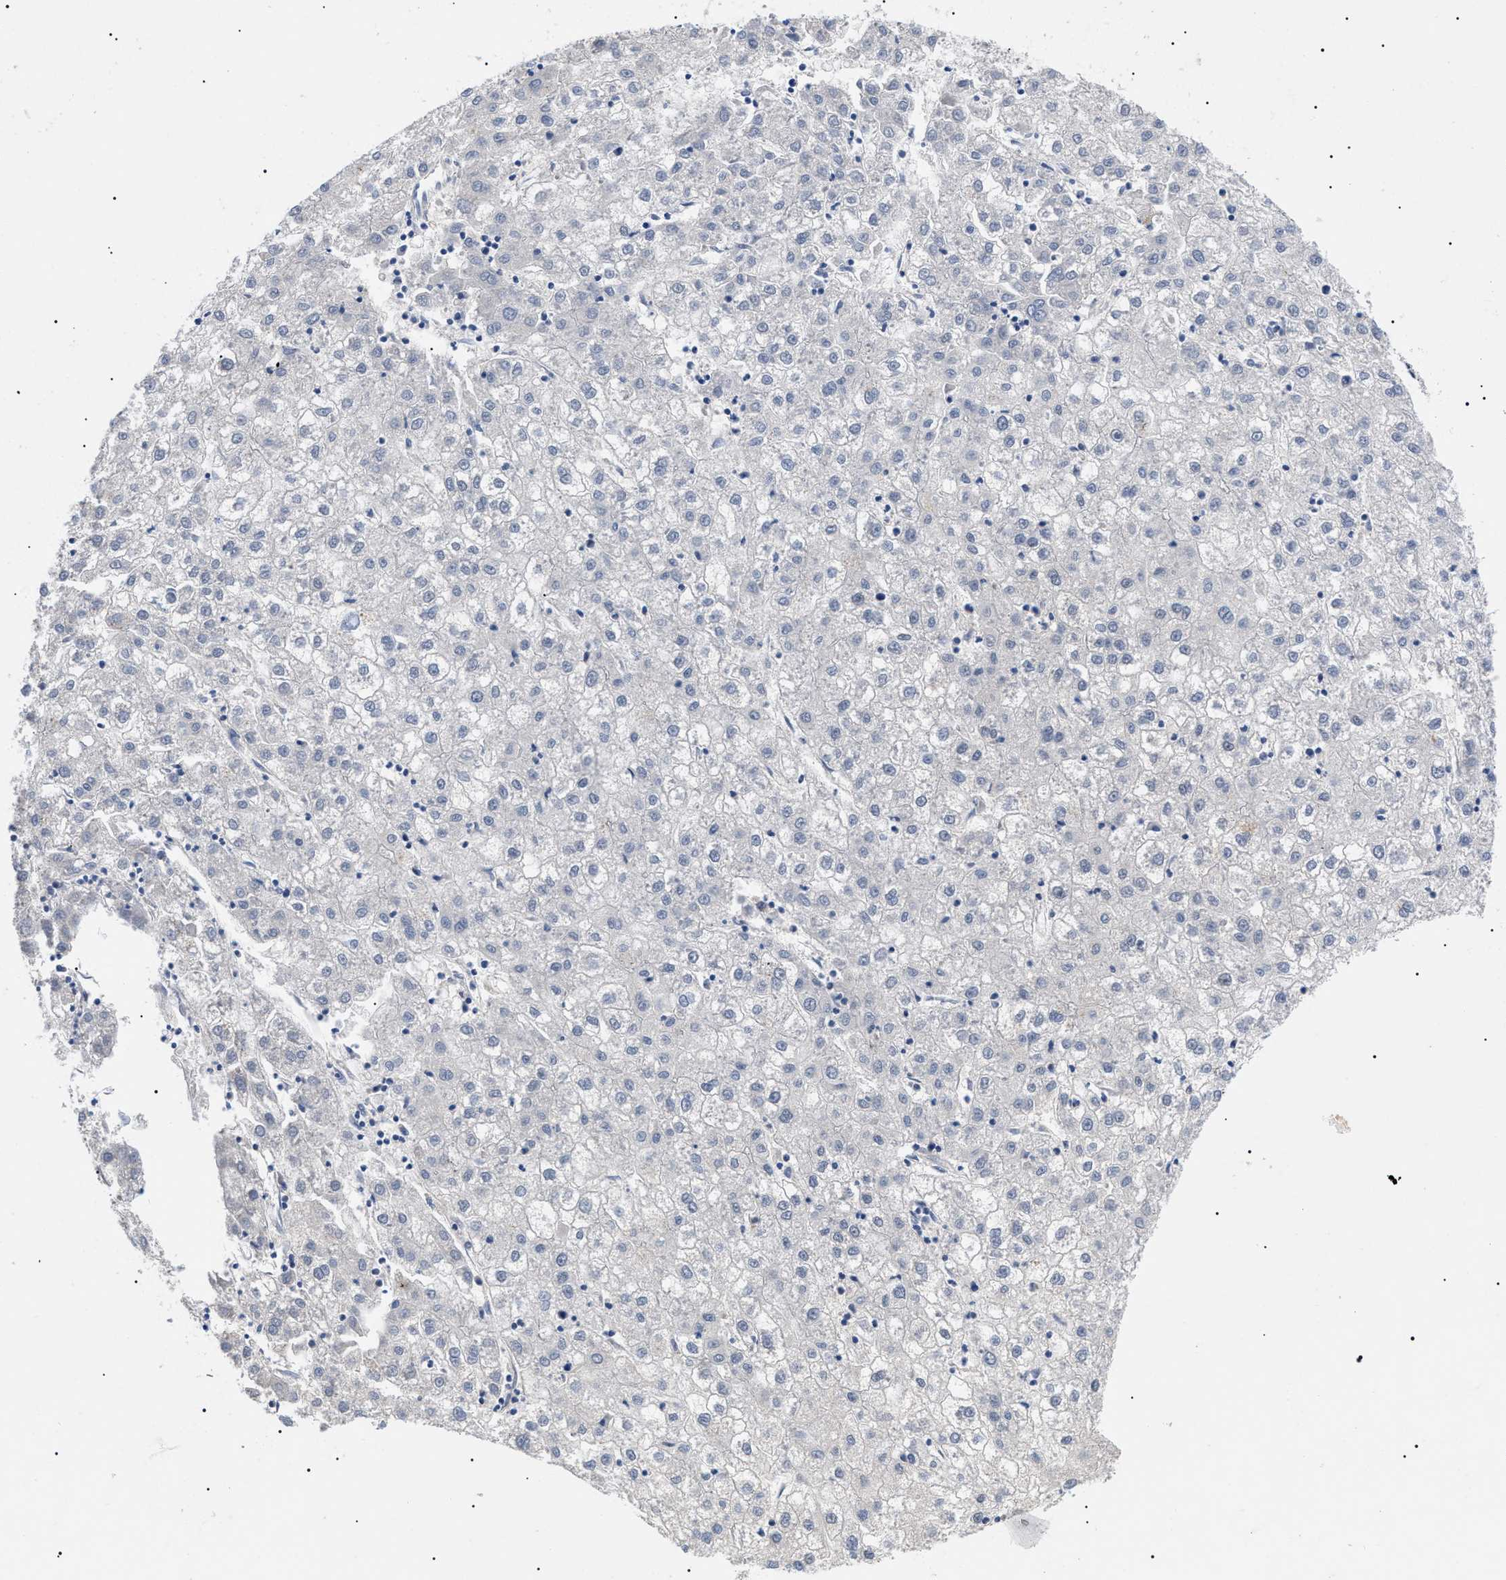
{"staining": {"intensity": "negative", "quantity": "none", "location": "none"}, "tissue": "liver cancer", "cell_type": "Tumor cells", "image_type": "cancer", "snomed": [{"axis": "morphology", "description": "Carcinoma, Hepatocellular, NOS"}, {"axis": "topography", "description": "Liver"}], "caption": "The image shows no staining of tumor cells in liver hepatocellular carcinoma. (DAB immunohistochemistry (IHC) with hematoxylin counter stain).", "gene": "GARRE1", "patient": {"sex": "male", "age": 72}}